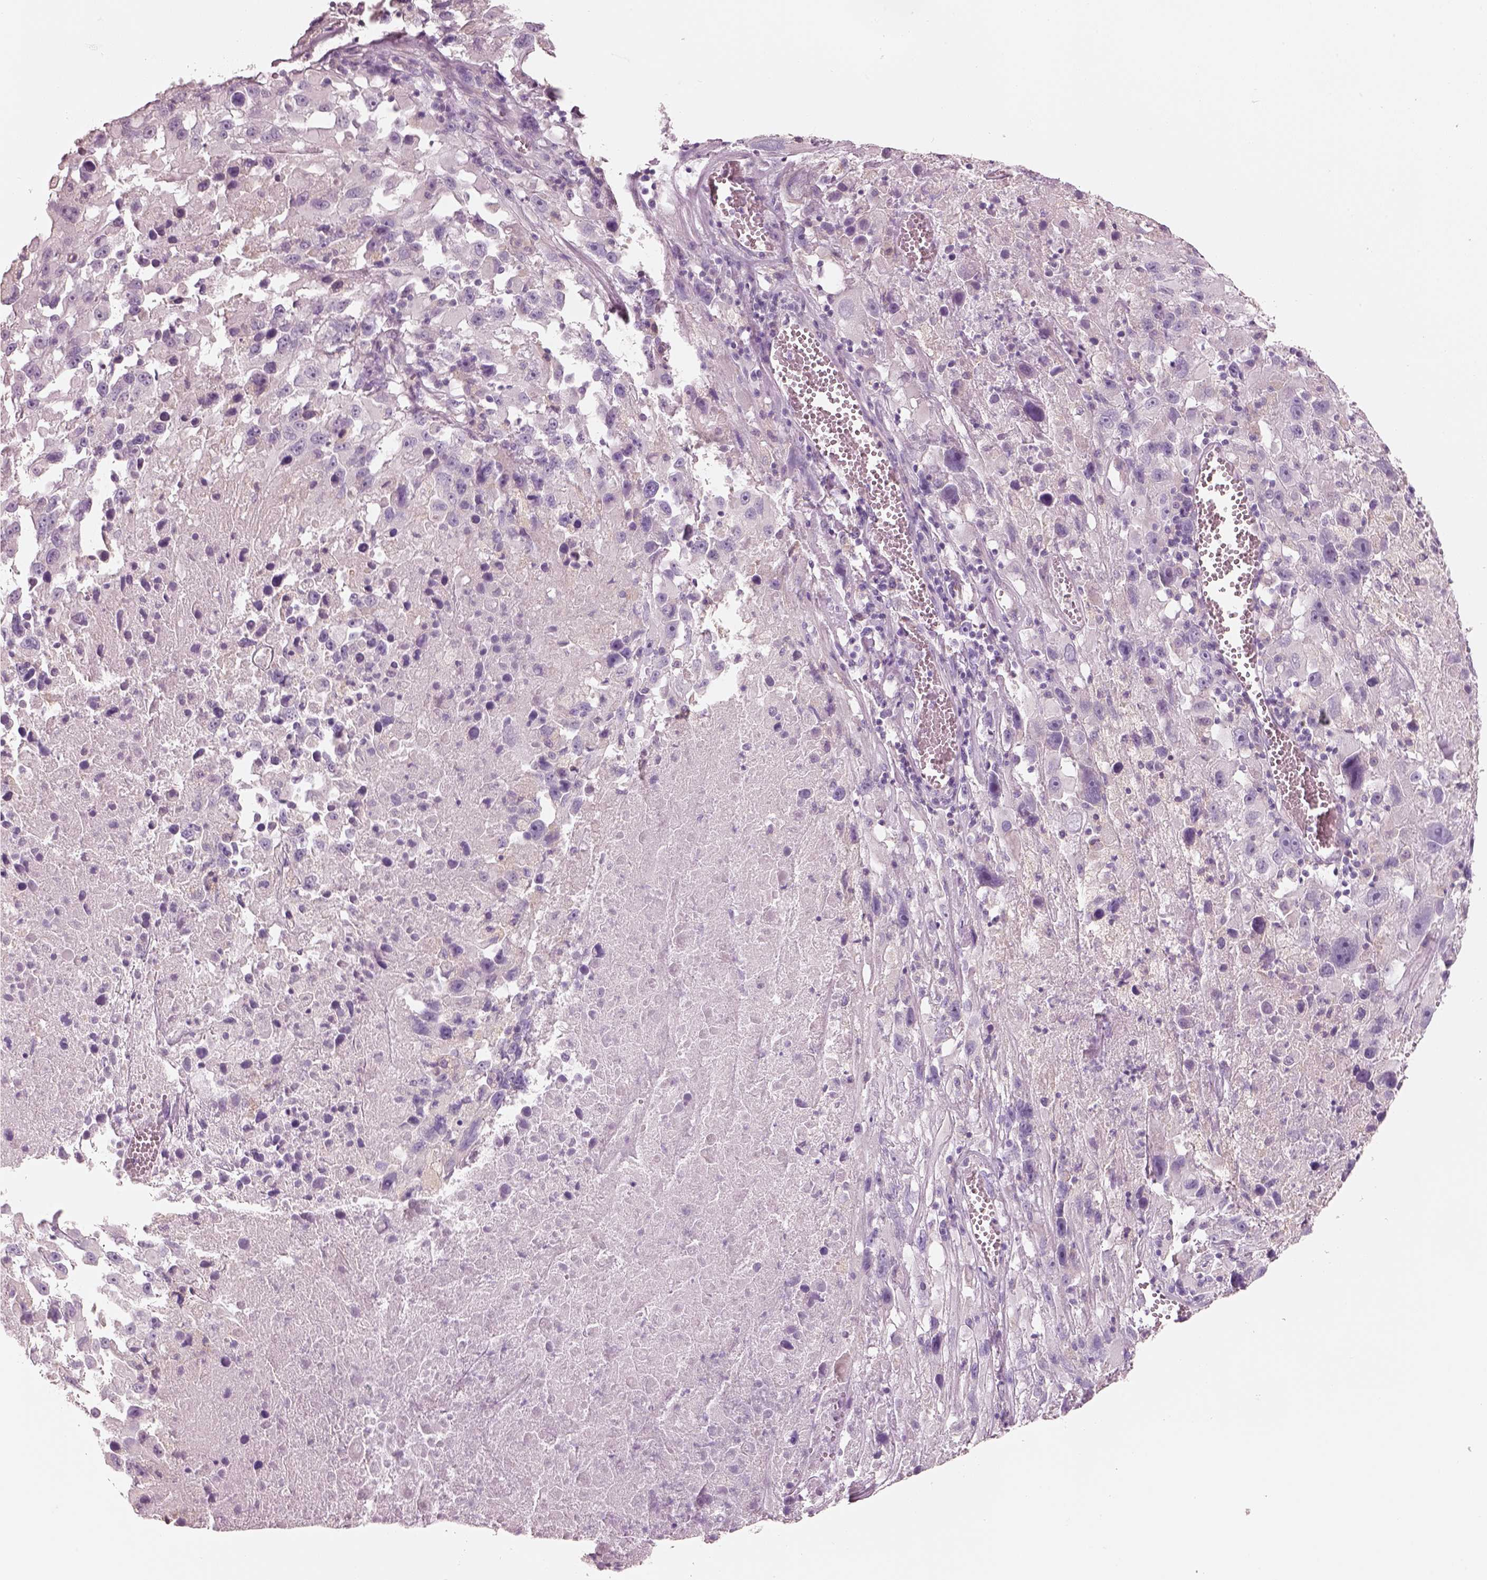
{"staining": {"intensity": "negative", "quantity": "none", "location": "none"}, "tissue": "melanoma", "cell_type": "Tumor cells", "image_type": "cancer", "snomed": [{"axis": "morphology", "description": "Malignant melanoma, Metastatic site"}, {"axis": "topography", "description": "Lymph node"}], "caption": "Tumor cells are negative for brown protein staining in malignant melanoma (metastatic site). (Stains: DAB IHC with hematoxylin counter stain, Microscopy: brightfield microscopy at high magnification).", "gene": "PNOC", "patient": {"sex": "male", "age": 50}}